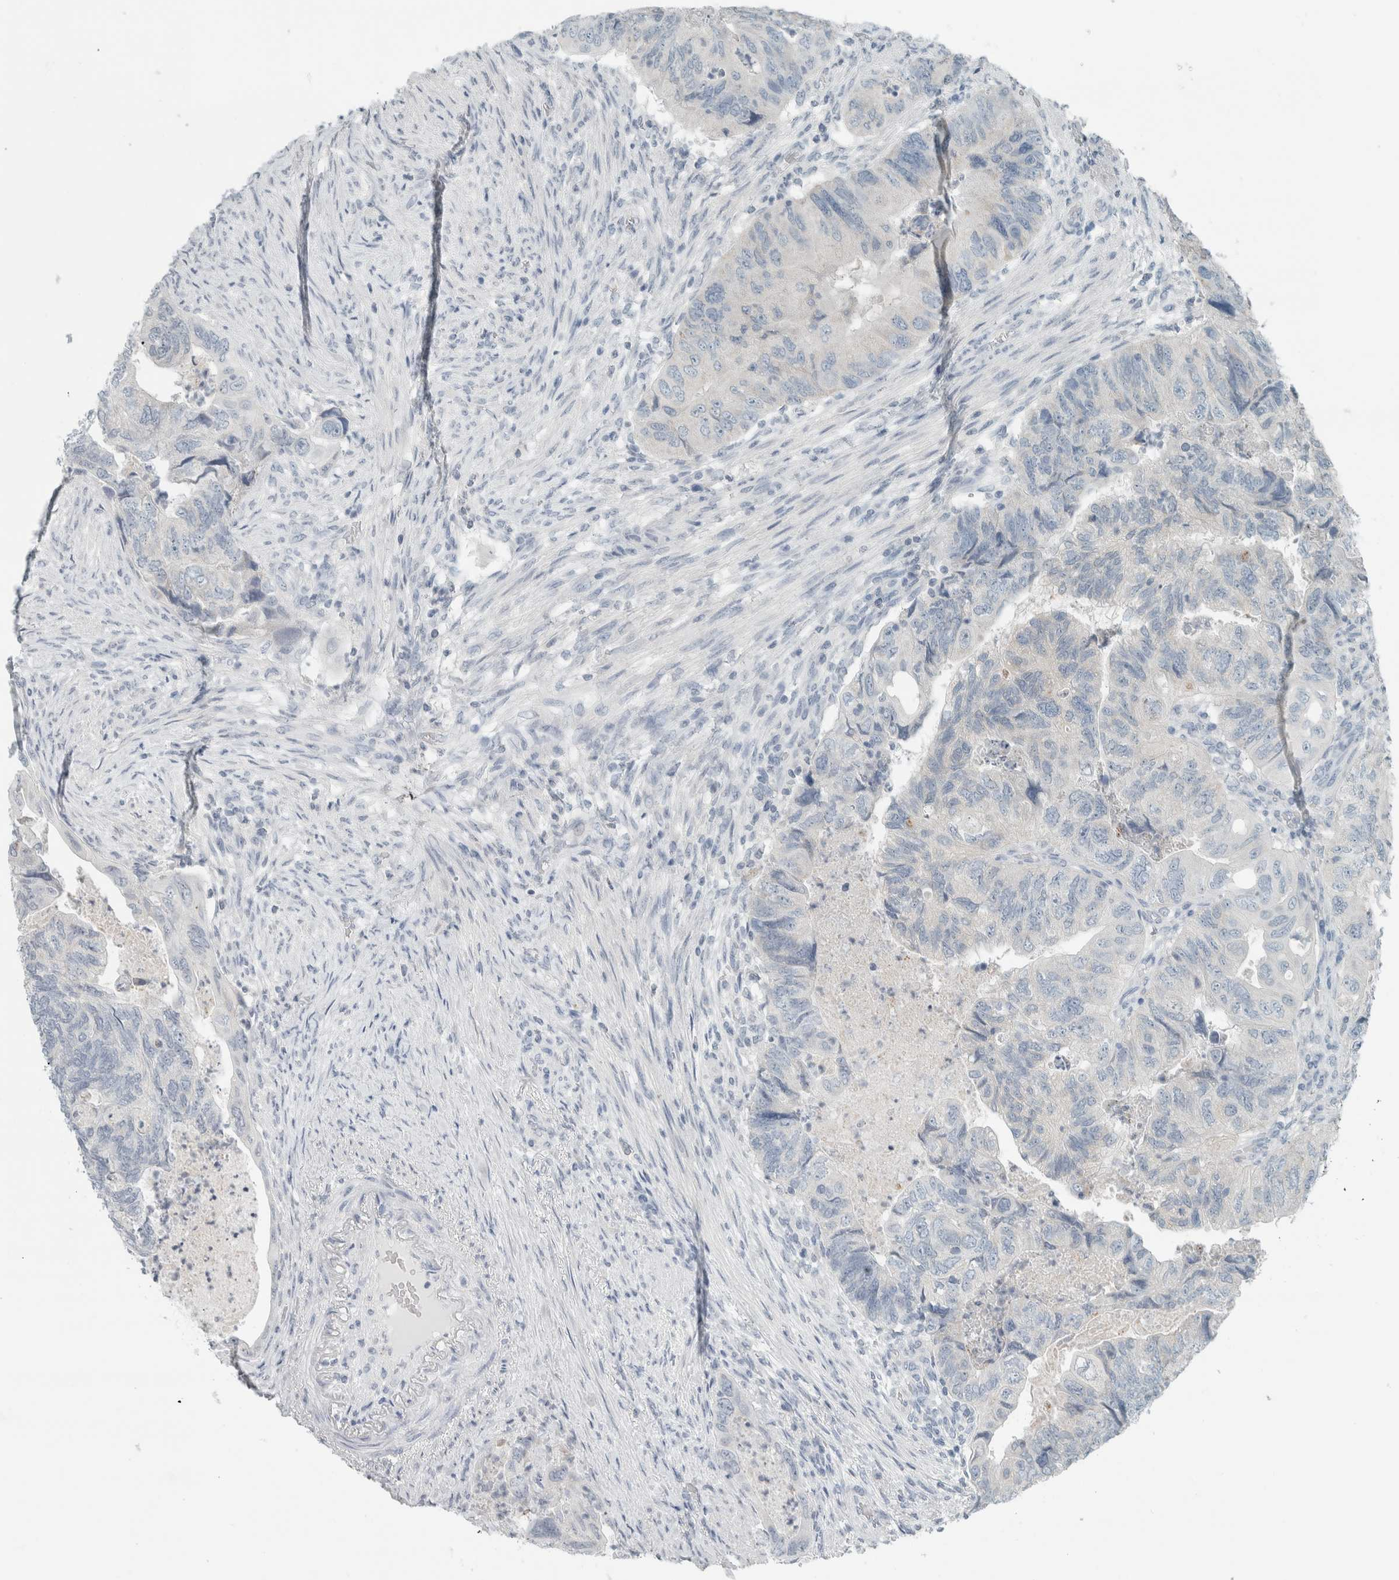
{"staining": {"intensity": "negative", "quantity": "none", "location": "none"}, "tissue": "colorectal cancer", "cell_type": "Tumor cells", "image_type": "cancer", "snomed": [{"axis": "morphology", "description": "Adenocarcinoma, NOS"}, {"axis": "topography", "description": "Rectum"}], "caption": "Colorectal cancer (adenocarcinoma) stained for a protein using immunohistochemistry shows no expression tumor cells.", "gene": "TRIT1", "patient": {"sex": "male", "age": 63}}